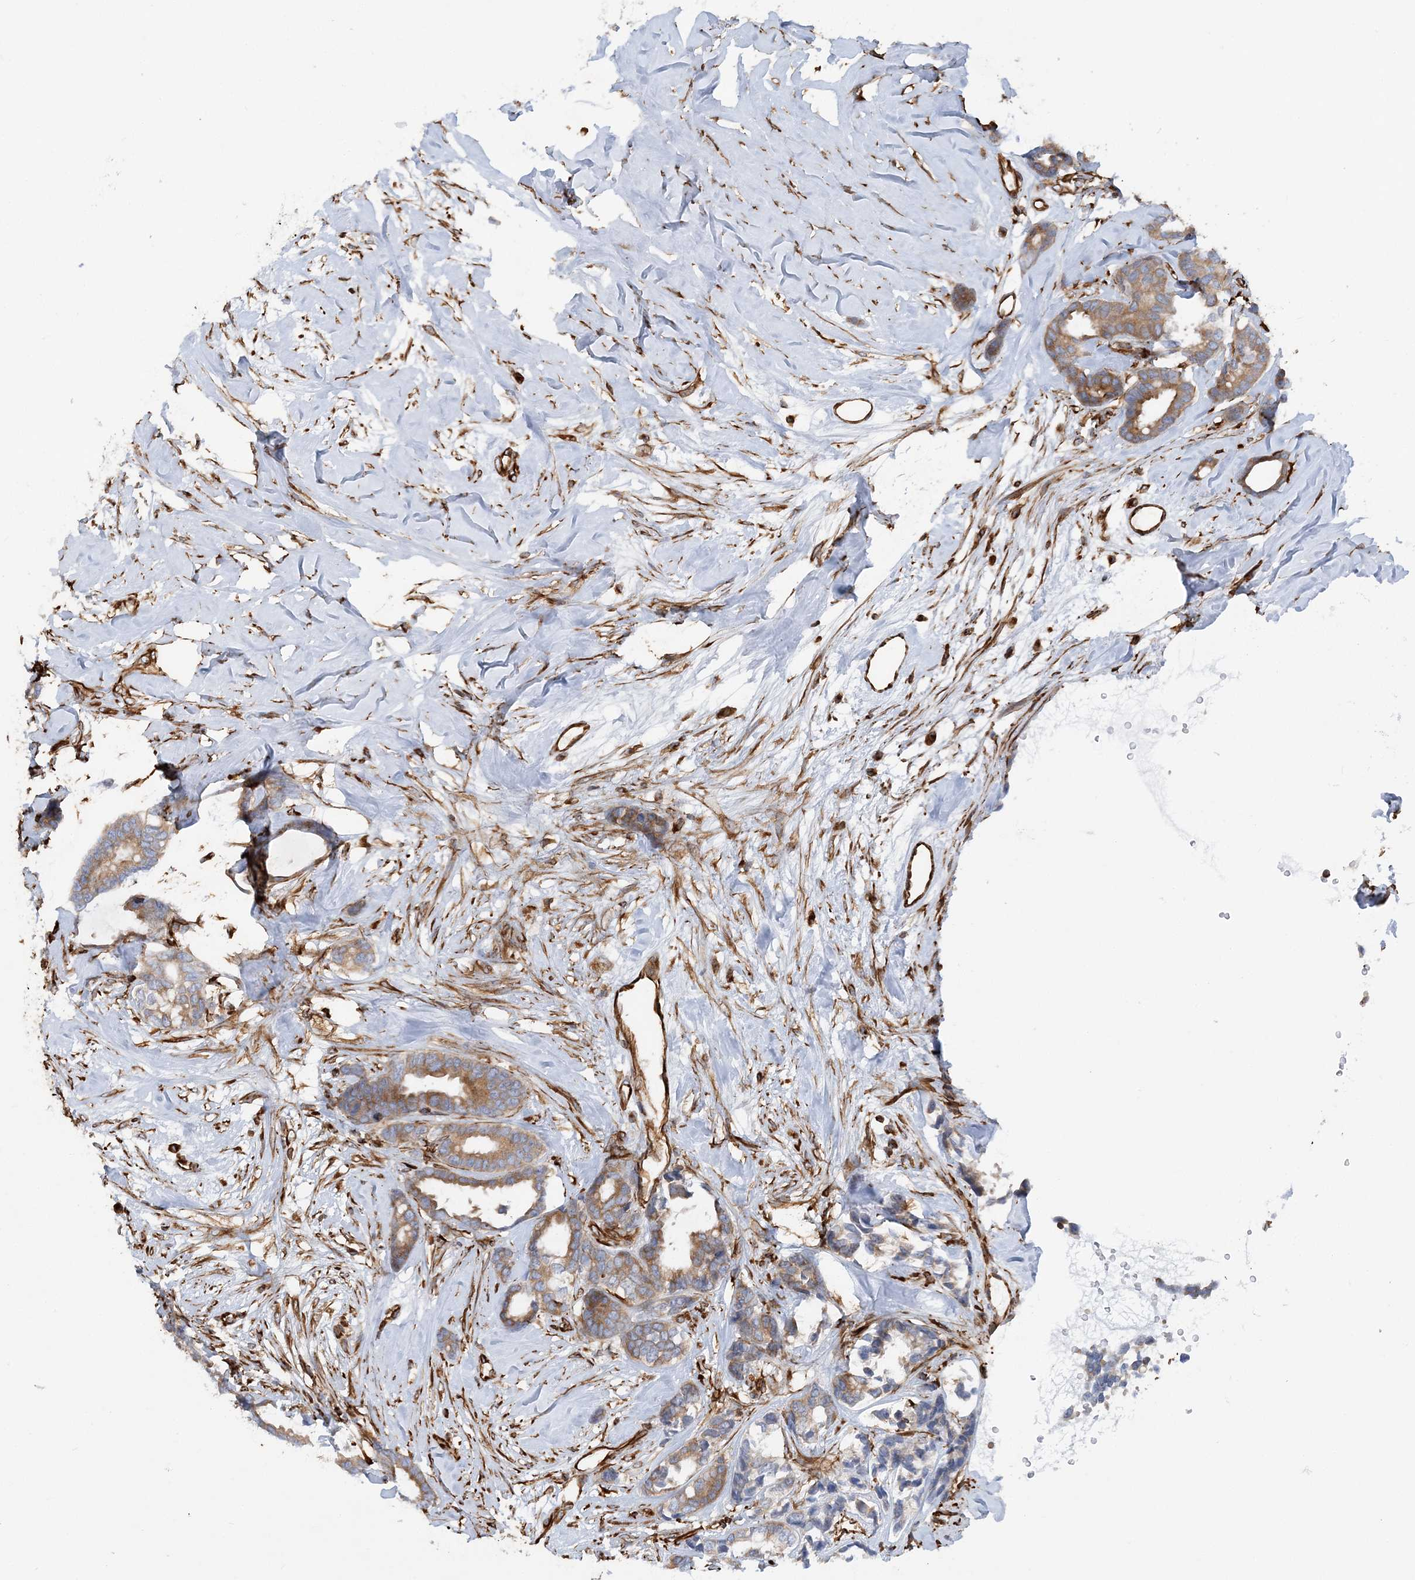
{"staining": {"intensity": "moderate", "quantity": "25%-75%", "location": "cytoplasmic/membranous"}, "tissue": "breast cancer", "cell_type": "Tumor cells", "image_type": "cancer", "snomed": [{"axis": "morphology", "description": "Duct carcinoma"}, {"axis": "topography", "description": "Breast"}], "caption": "High-power microscopy captured an immunohistochemistry histopathology image of breast cancer (intraductal carcinoma), revealing moderate cytoplasmic/membranous staining in about 25%-75% of tumor cells. The staining was performed using DAB to visualize the protein expression in brown, while the nuclei were stained in blue with hematoxylin (Magnification: 20x).", "gene": "FAM114A2", "patient": {"sex": "female", "age": 87}}